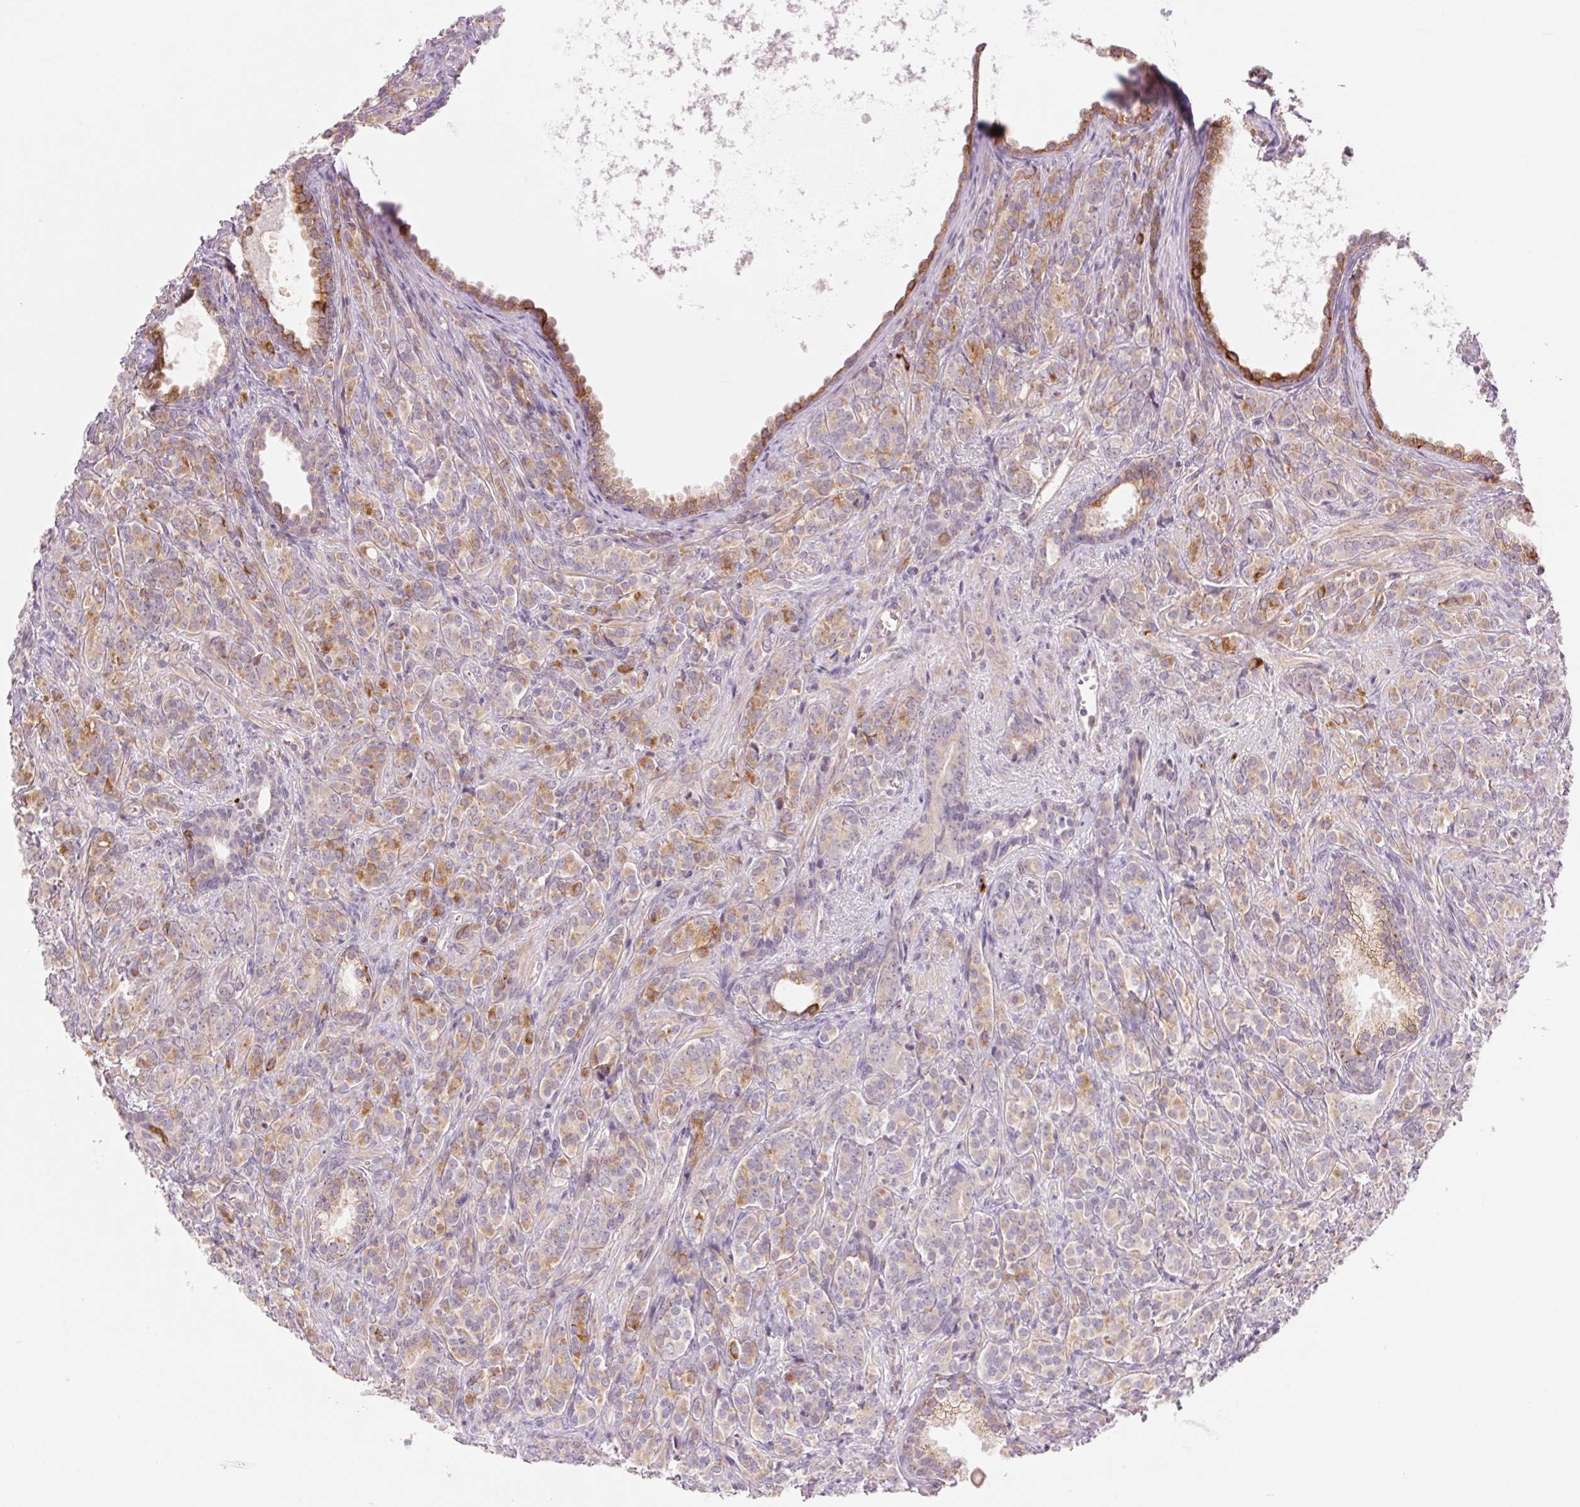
{"staining": {"intensity": "weak", "quantity": "25%-75%", "location": "cytoplasmic/membranous"}, "tissue": "prostate cancer", "cell_type": "Tumor cells", "image_type": "cancer", "snomed": [{"axis": "morphology", "description": "Adenocarcinoma, High grade"}, {"axis": "topography", "description": "Prostate"}], "caption": "The photomicrograph demonstrates a brown stain indicating the presence of a protein in the cytoplasmic/membranous of tumor cells in prostate cancer (adenocarcinoma (high-grade)).", "gene": "METTL17", "patient": {"sex": "male", "age": 84}}